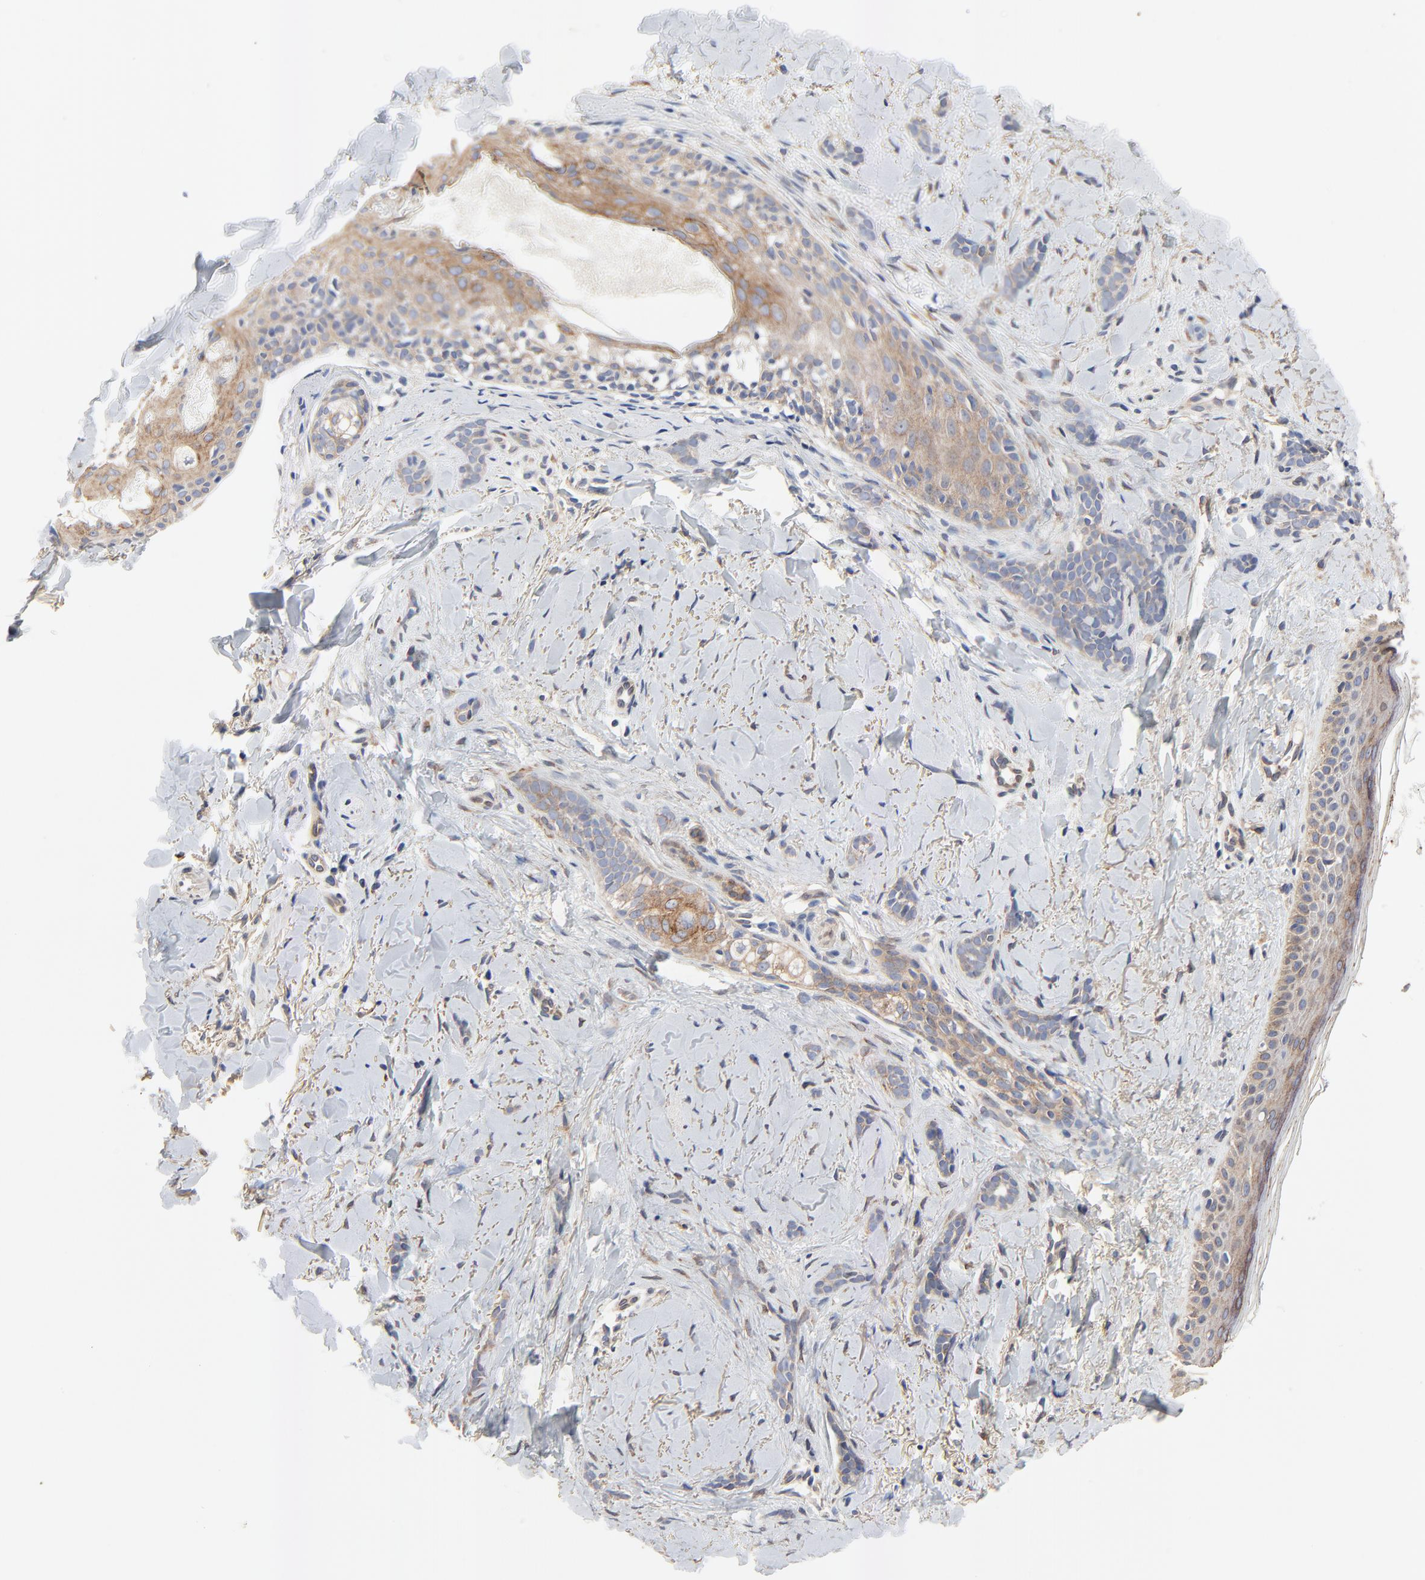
{"staining": {"intensity": "weak", "quantity": "25%-75%", "location": "cytoplasmic/membranous"}, "tissue": "skin cancer", "cell_type": "Tumor cells", "image_type": "cancer", "snomed": [{"axis": "morphology", "description": "Basal cell carcinoma"}, {"axis": "topography", "description": "Skin"}], "caption": "Brown immunohistochemical staining in skin basal cell carcinoma shows weak cytoplasmic/membranous staining in about 25%-75% of tumor cells.", "gene": "VAV2", "patient": {"sex": "female", "age": 37}}